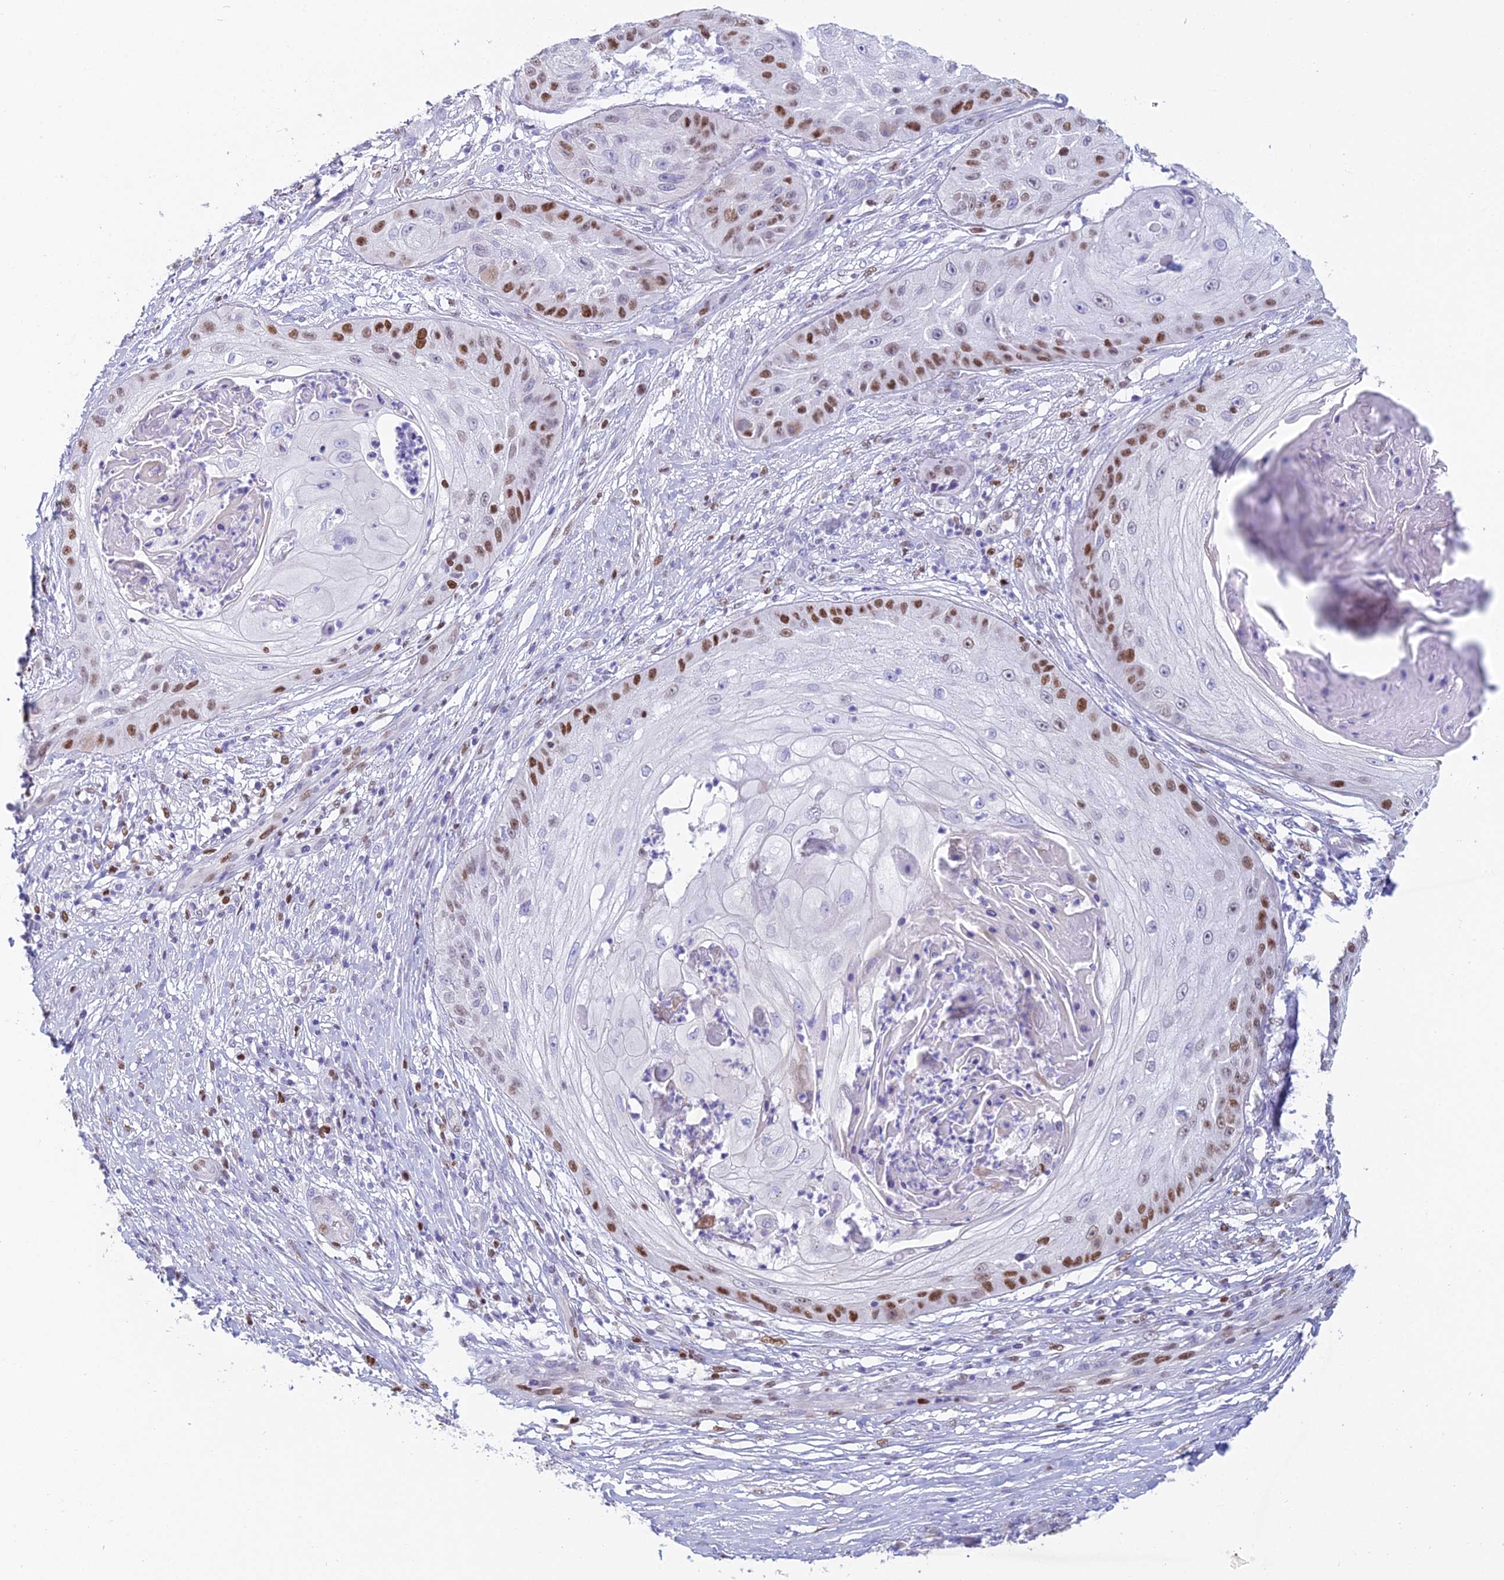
{"staining": {"intensity": "moderate", "quantity": "<25%", "location": "nuclear"}, "tissue": "skin cancer", "cell_type": "Tumor cells", "image_type": "cancer", "snomed": [{"axis": "morphology", "description": "Squamous cell carcinoma, NOS"}, {"axis": "topography", "description": "Skin"}], "caption": "An immunohistochemistry image of tumor tissue is shown. Protein staining in brown shows moderate nuclear positivity in skin squamous cell carcinoma within tumor cells. Immunohistochemistry (ihc) stains the protein in brown and the nuclei are stained blue.", "gene": "MCM2", "patient": {"sex": "male", "age": 70}}